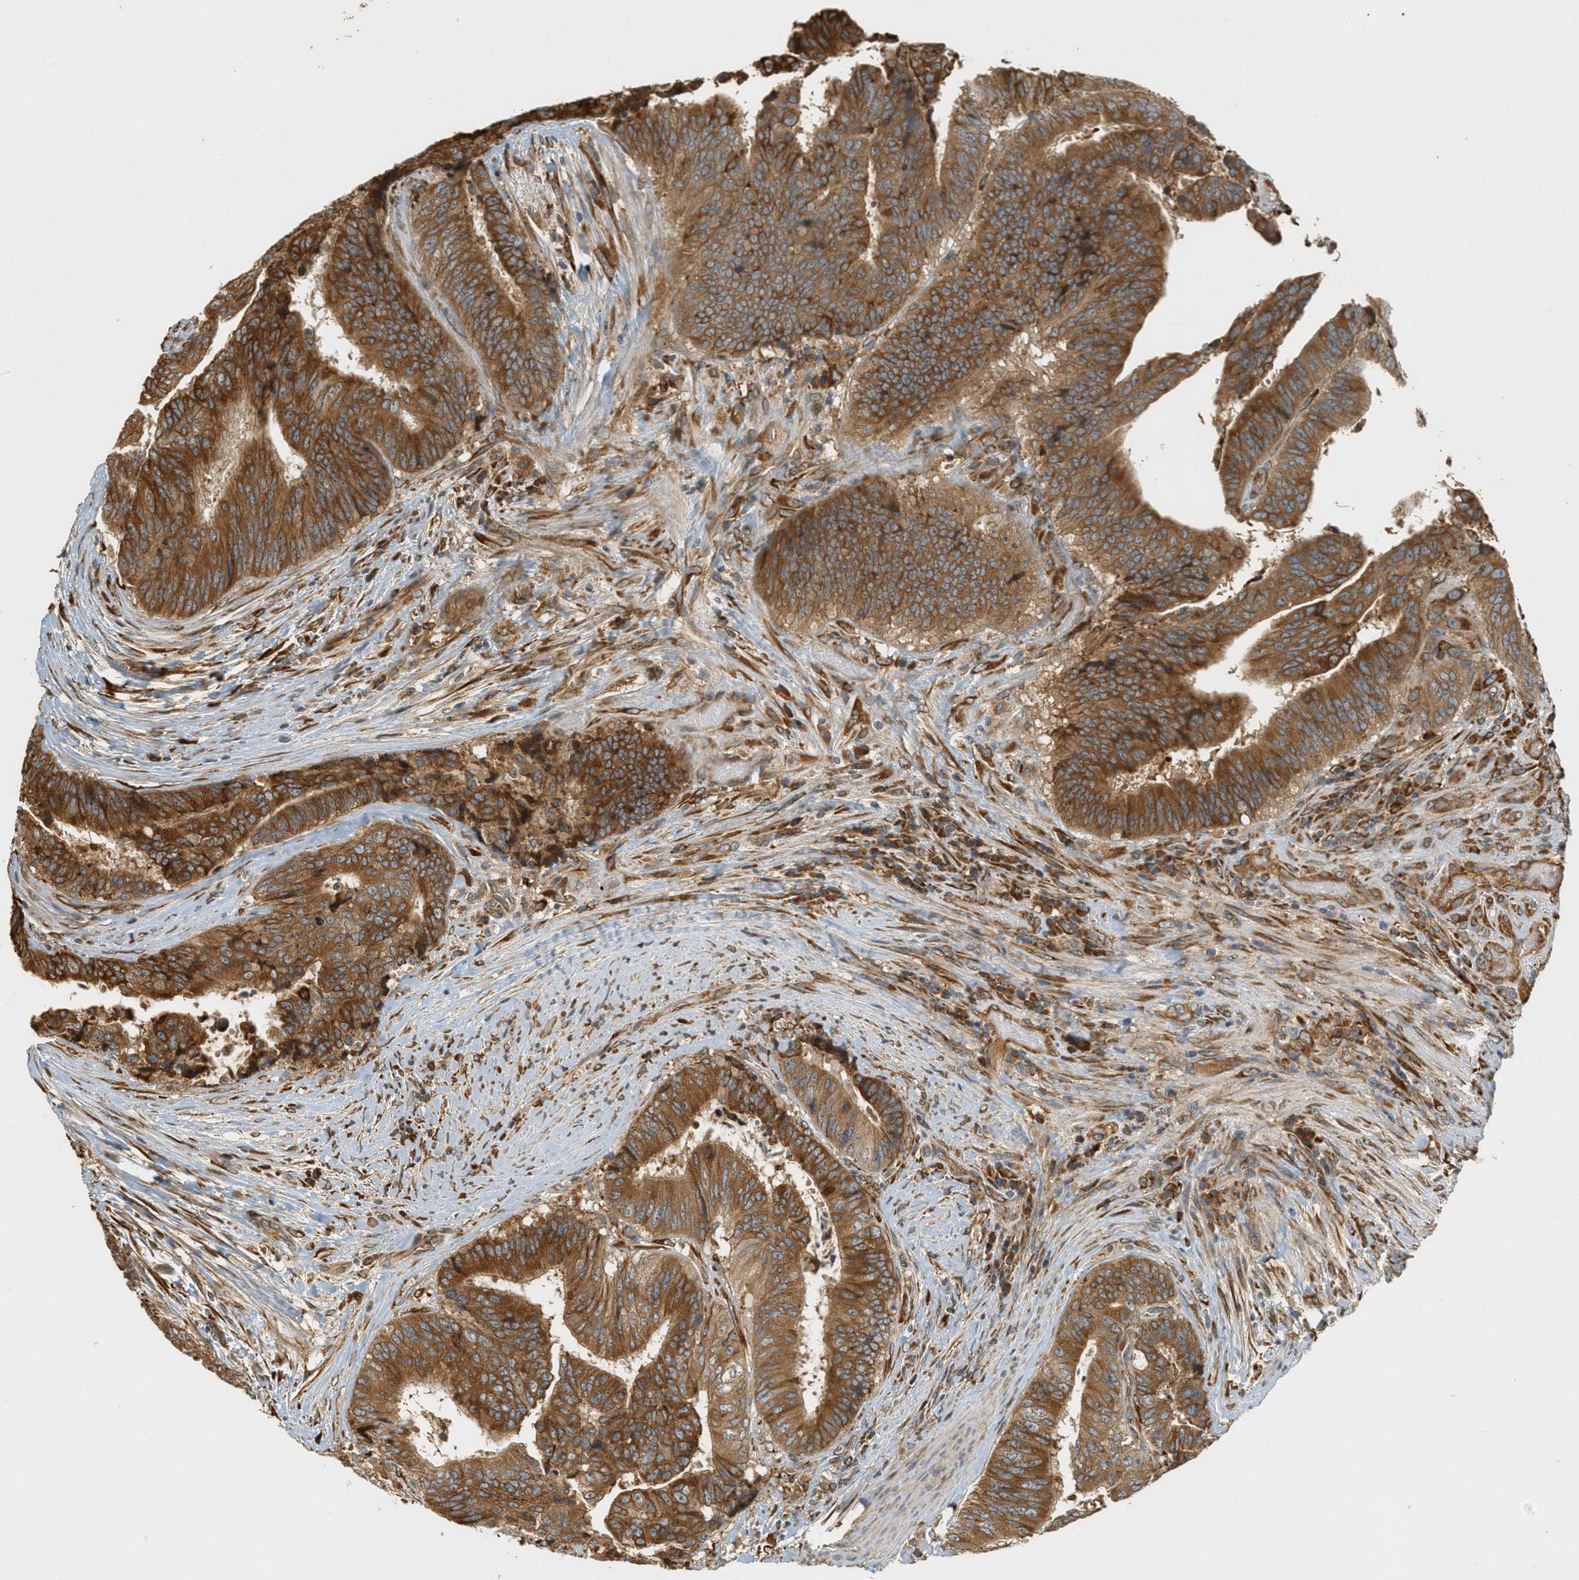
{"staining": {"intensity": "moderate", "quantity": ">75%", "location": "cytoplasmic/membranous"}, "tissue": "colorectal cancer", "cell_type": "Tumor cells", "image_type": "cancer", "snomed": [{"axis": "morphology", "description": "Adenocarcinoma, NOS"}, {"axis": "topography", "description": "Rectum"}], "caption": "About >75% of tumor cells in colorectal adenocarcinoma display moderate cytoplasmic/membranous protein positivity as visualized by brown immunohistochemical staining.", "gene": "PDK1", "patient": {"sex": "male", "age": 72}}